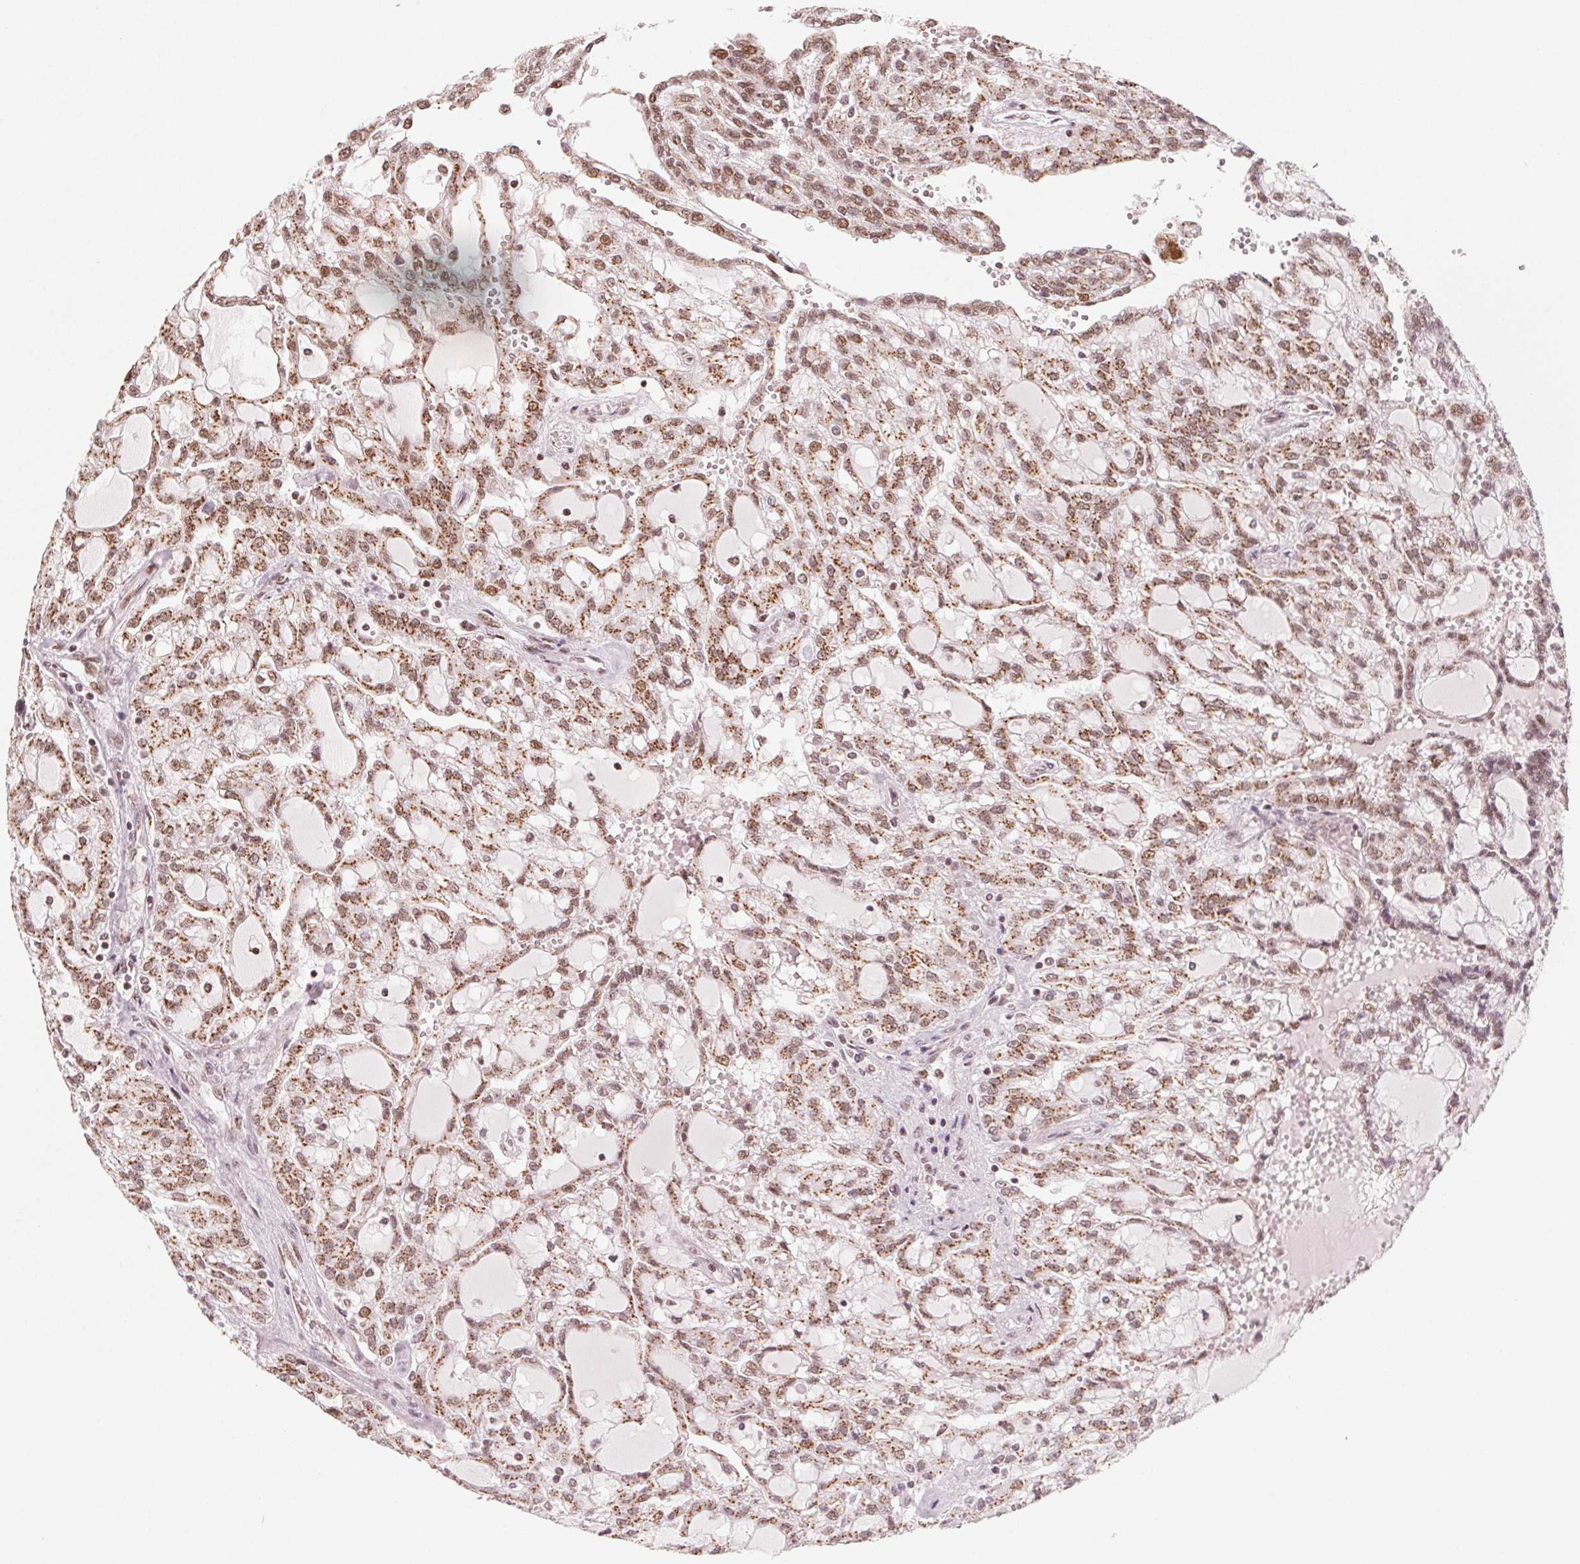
{"staining": {"intensity": "moderate", "quantity": ">75%", "location": "cytoplasmic/membranous,nuclear"}, "tissue": "renal cancer", "cell_type": "Tumor cells", "image_type": "cancer", "snomed": [{"axis": "morphology", "description": "Adenocarcinoma, NOS"}, {"axis": "topography", "description": "Kidney"}], "caption": "Protein expression analysis of human adenocarcinoma (renal) reveals moderate cytoplasmic/membranous and nuclear expression in approximately >75% of tumor cells.", "gene": "TOPORS", "patient": {"sex": "male", "age": 63}}